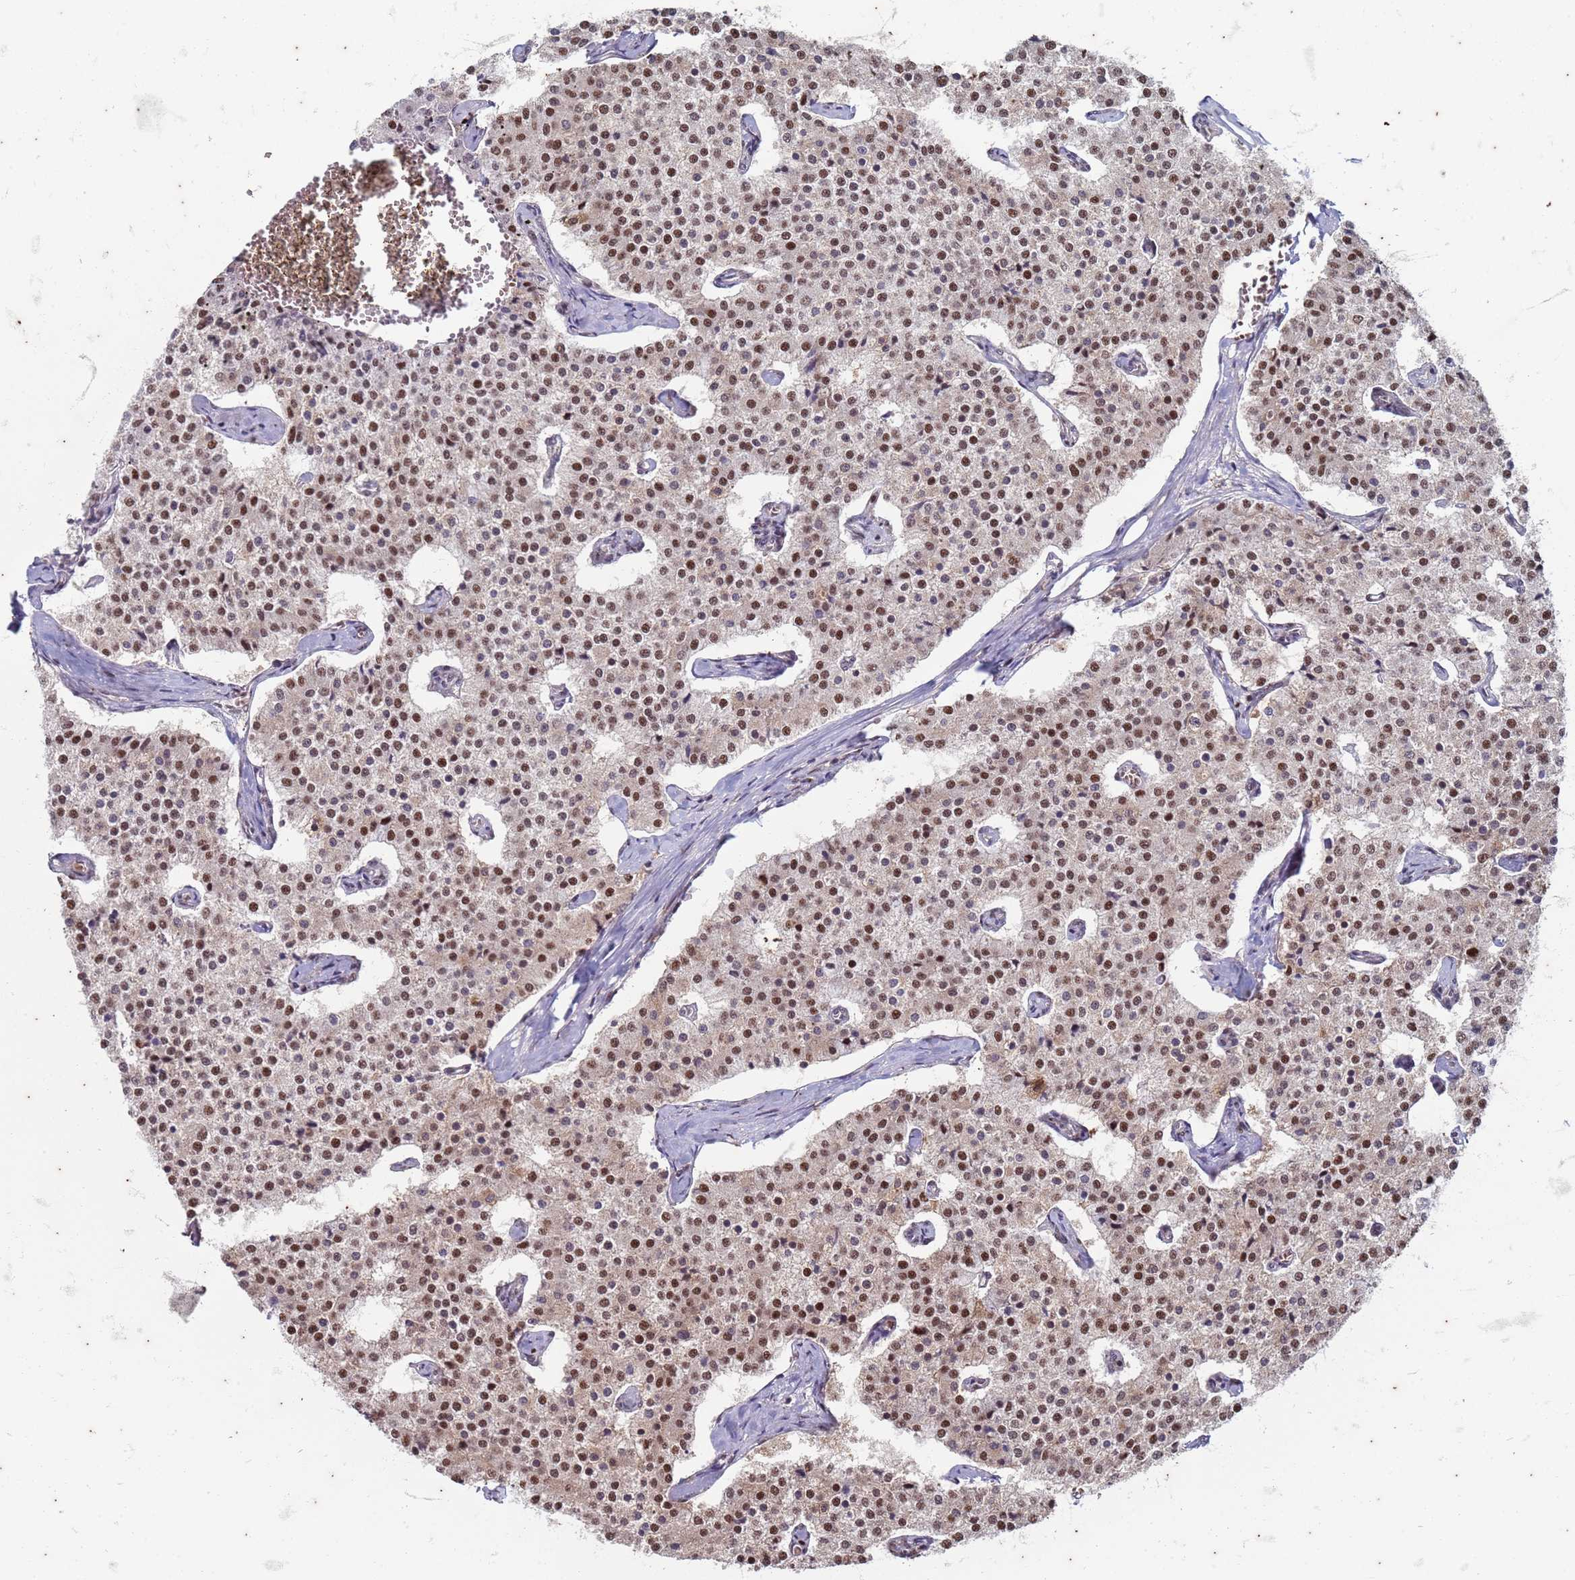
{"staining": {"intensity": "moderate", "quantity": ">75%", "location": "nuclear"}, "tissue": "carcinoid", "cell_type": "Tumor cells", "image_type": "cancer", "snomed": [{"axis": "morphology", "description": "Carcinoid, malignant, NOS"}, {"axis": "topography", "description": "Colon"}], "caption": "The photomicrograph exhibits staining of carcinoid (malignant), revealing moderate nuclear protein positivity (brown color) within tumor cells.", "gene": "TRMT6", "patient": {"sex": "female", "age": 52}}